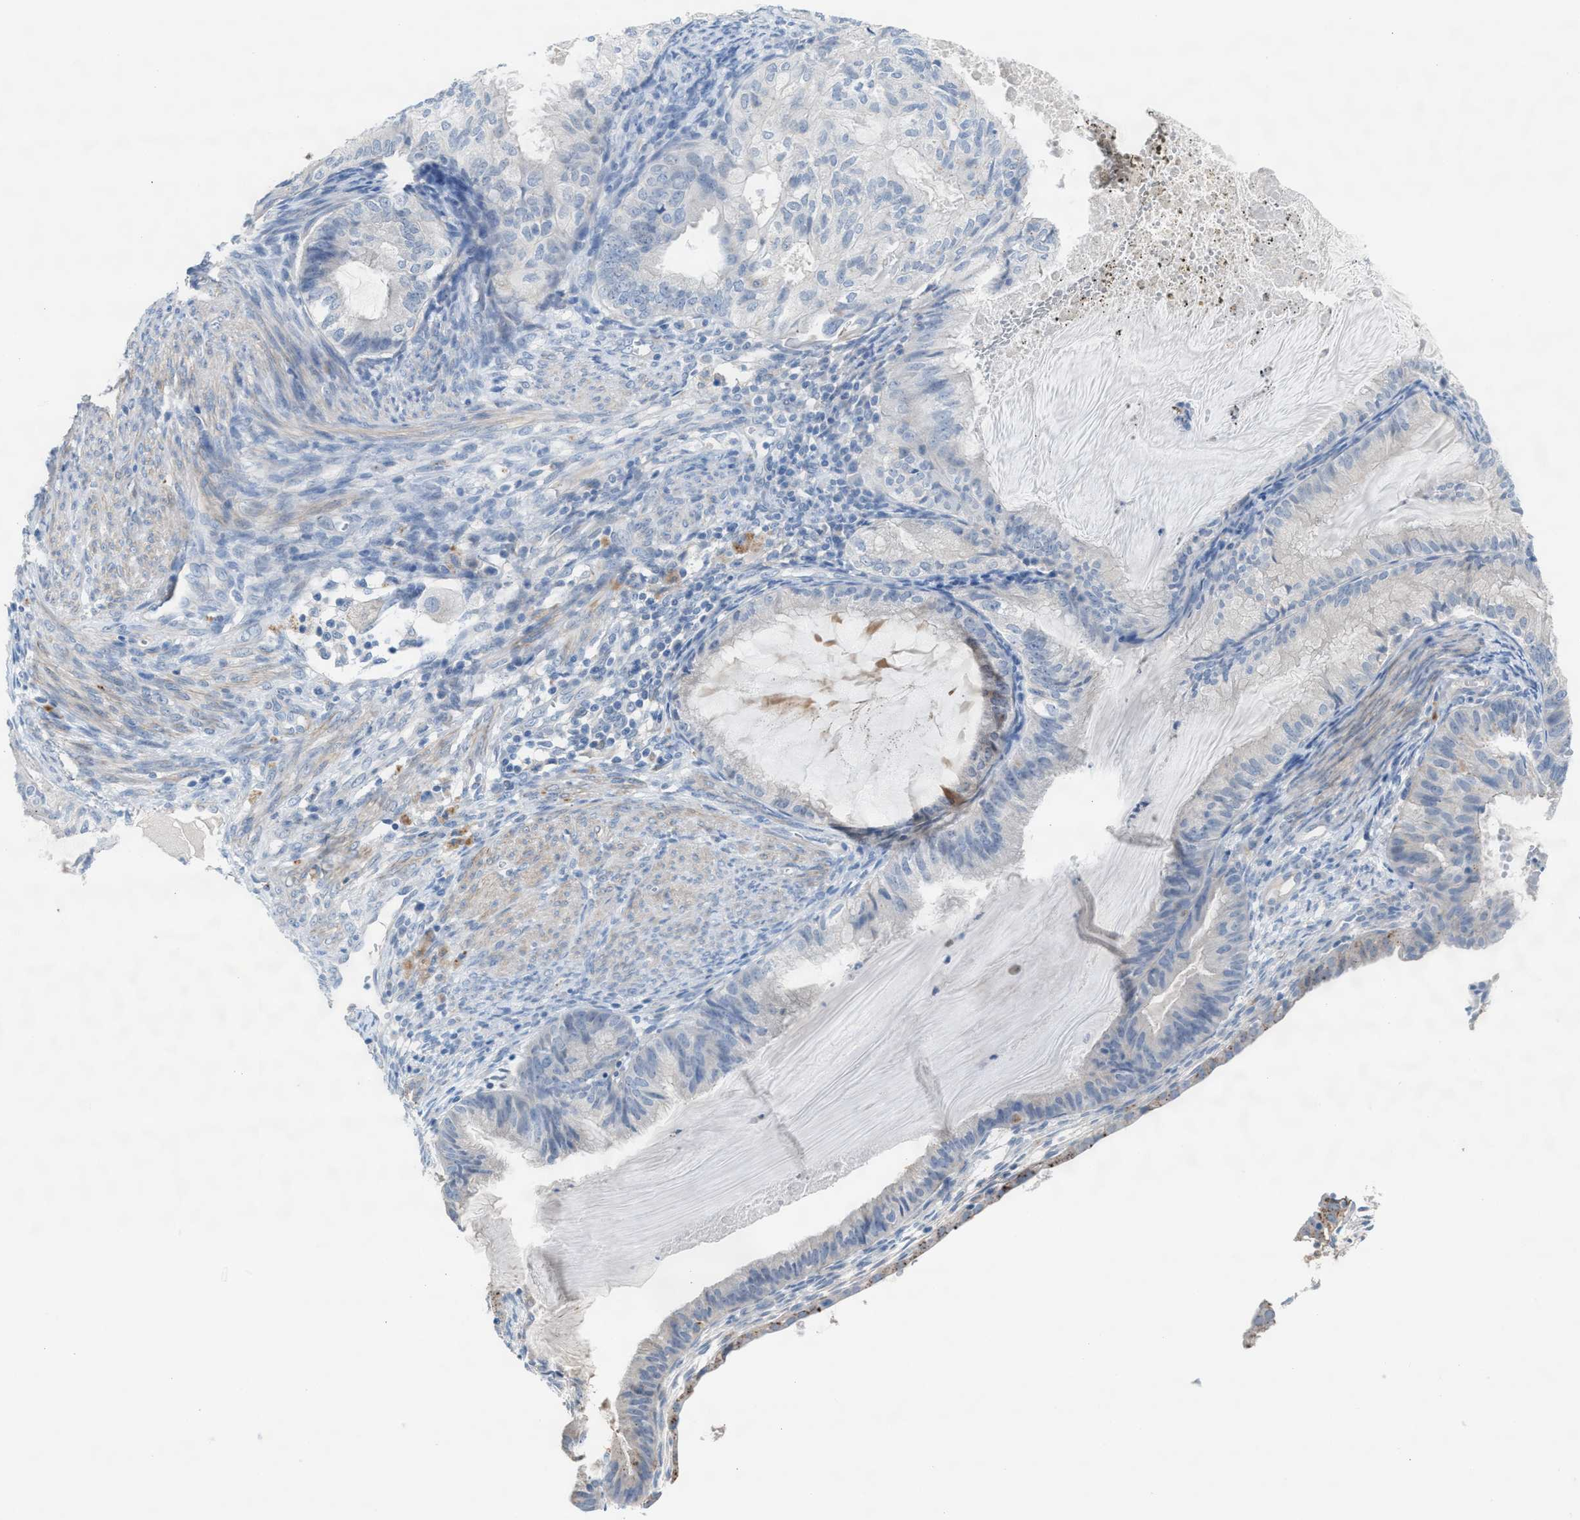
{"staining": {"intensity": "weak", "quantity": "<25%", "location": "cytoplasmic/membranous"}, "tissue": "cervical cancer", "cell_type": "Tumor cells", "image_type": "cancer", "snomed": [{"axis": "morphology", "description": "Normal tissue, NOS"}, {"axis": "morphology", "description": "Adenocarcinoma, NOS"}, {"axis": "topography", "description": "Cervix"}, {"axis": "topography", "description": "Endometrium"}], "caption": "Tumor cells are negative for protein expression in human cervical cancer (adenocarcinoma).", "gene": "ASPA", "patient": {"sex": "female", "age": 86}}